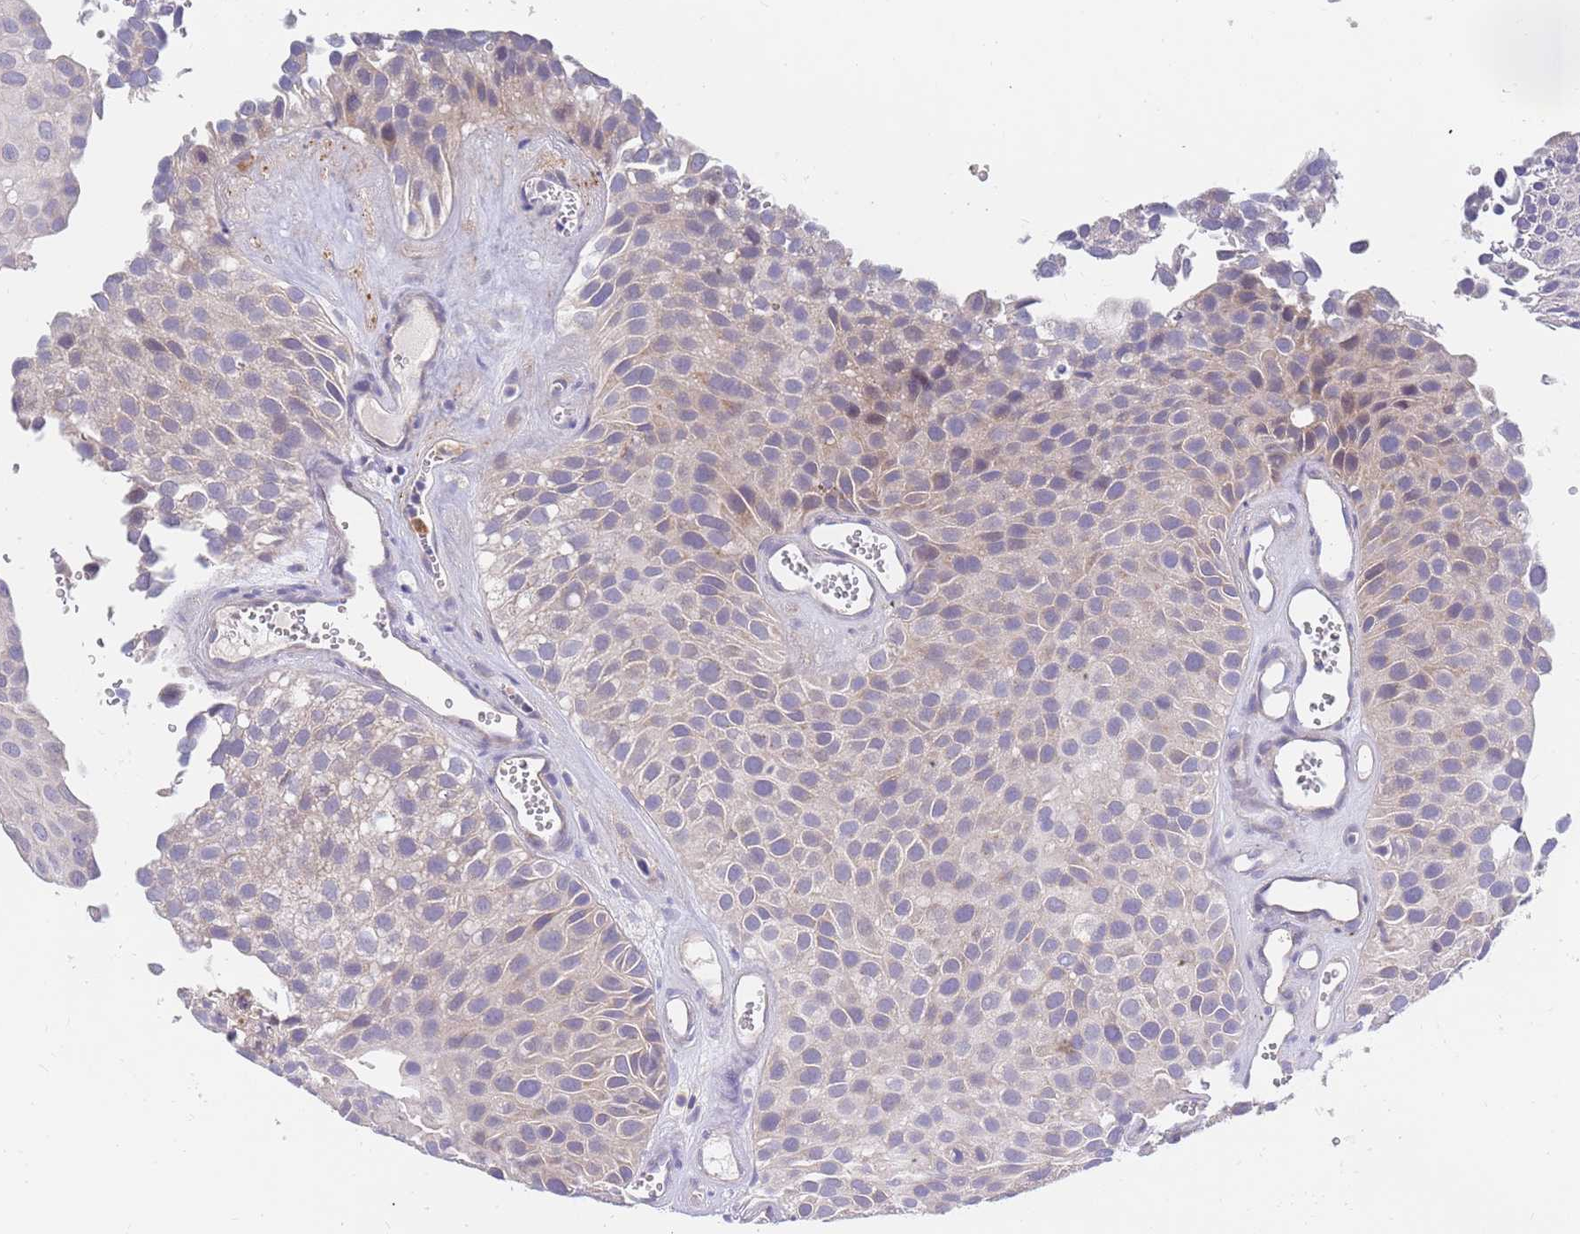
{"staining": {"intensity": "weak", "quantity": "<25%", "location": "cytoplasmic/membranous"}, "tissue": "urothelial cancer", "cell_type": "Tumor cells", "image_type": "cancer", "snomed": [{"axis": "morphology", "description": "Urothelial carcinoma, Low grade"}, {"axis": "topography", "description": "Urinary bladder"}], "caption": "A micrograph of low-grade urothelial carcinoma stained for a protein shows no brown staining in tumor cells.", "gene": "BORCS5", "patient": {"sex": "male", "age": 88}}